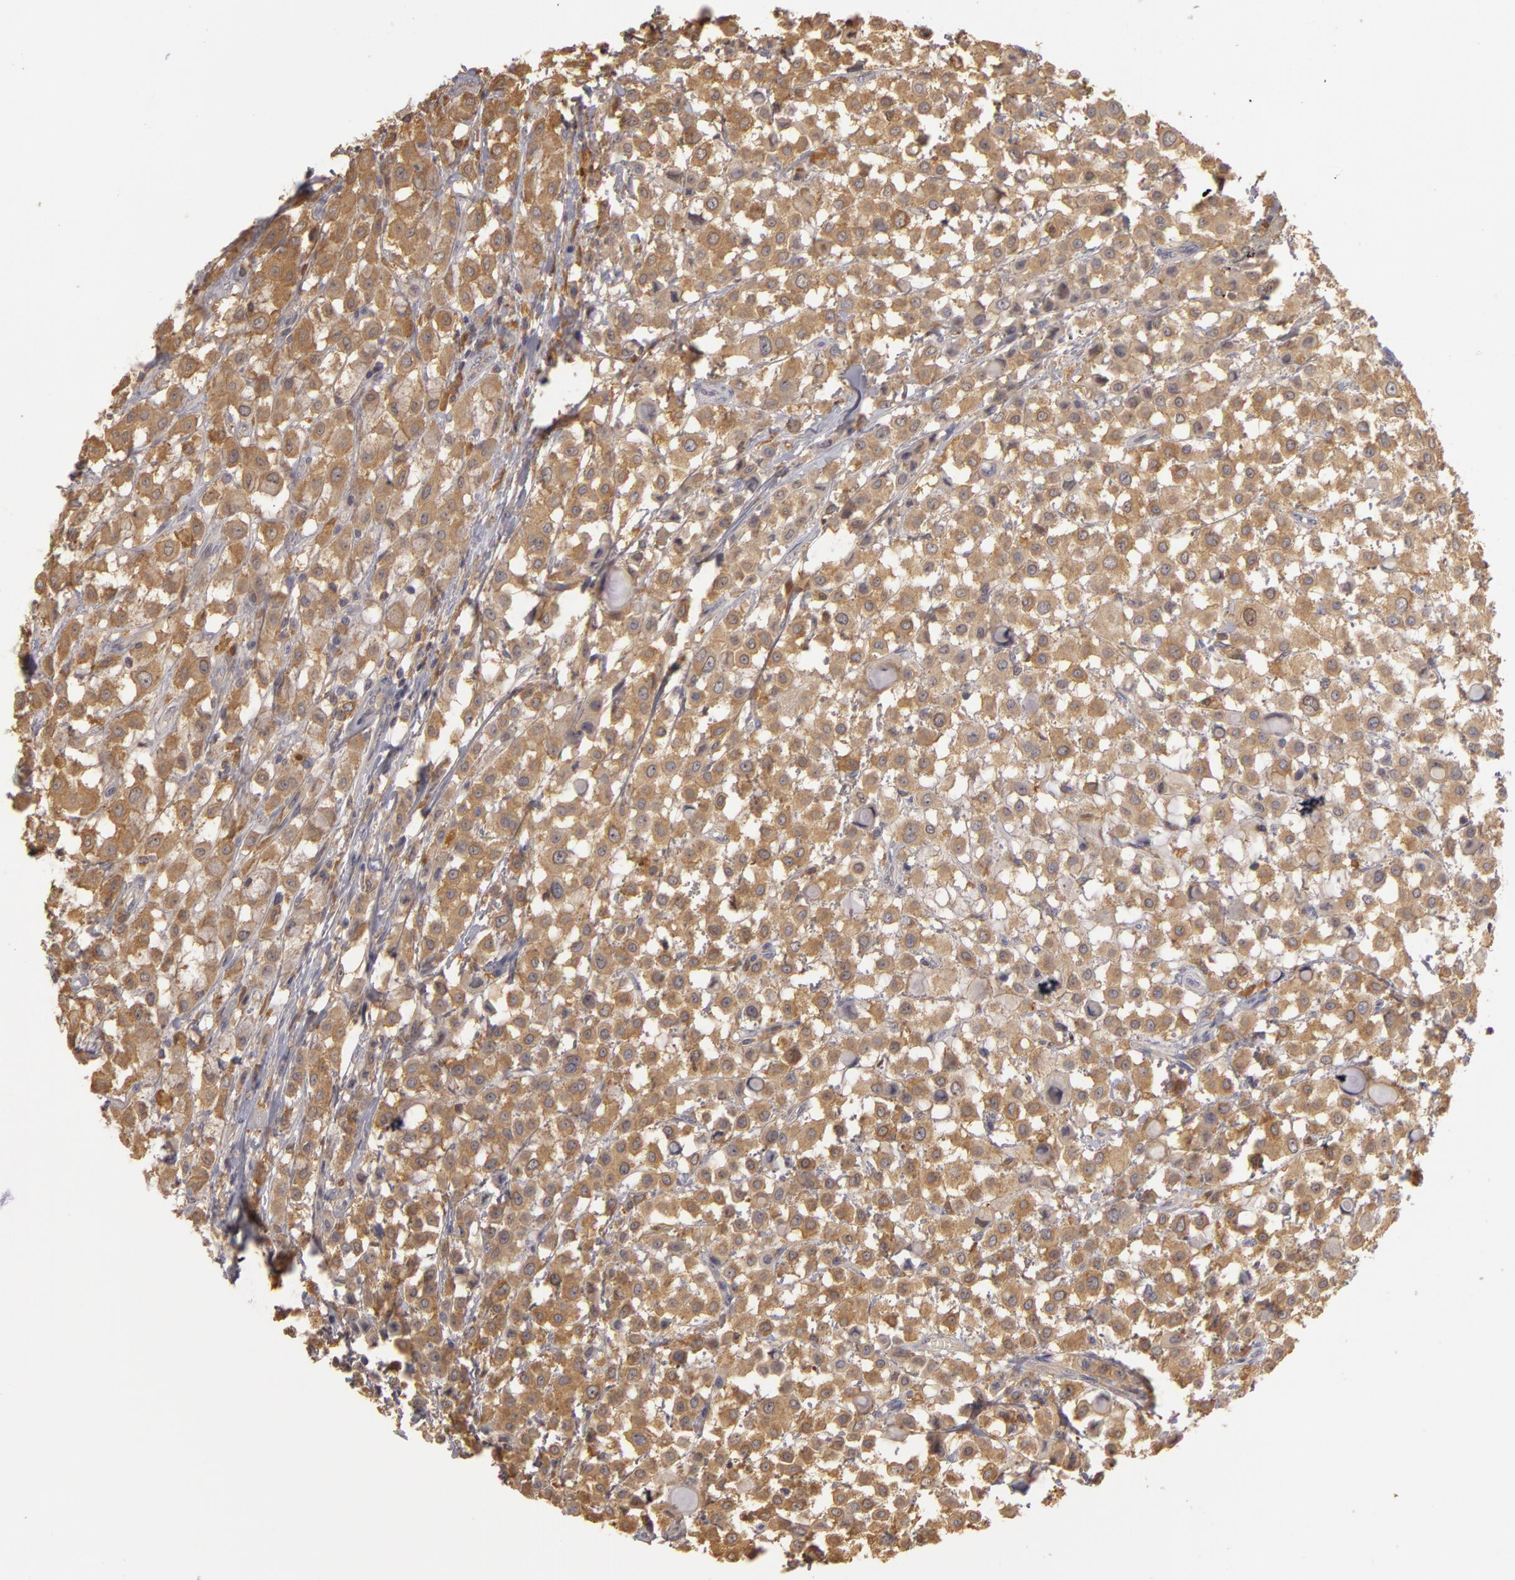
{"staining": {"intensity": "weak", "quantity": ">75%", "location": "cytoplasmic/membranous"}, "tissue": "breast cancer", "cell_type": "Tumor cells", "image_type": "cancer", "snomed": [{"axis": "morphology", "description": "Lobular carcinoma"}, {"axis": "topography", "description": "Breast"}], "caption": "A micrograph showing weak cytoplasmic/membranous positivity in about >75% of tumor cells in breast cancer (lobular carcinoma), as visualized by brown immunohistochemical staining.", "gene": "GNPDA1", "patient": {"sex": "female", "age": 85}}